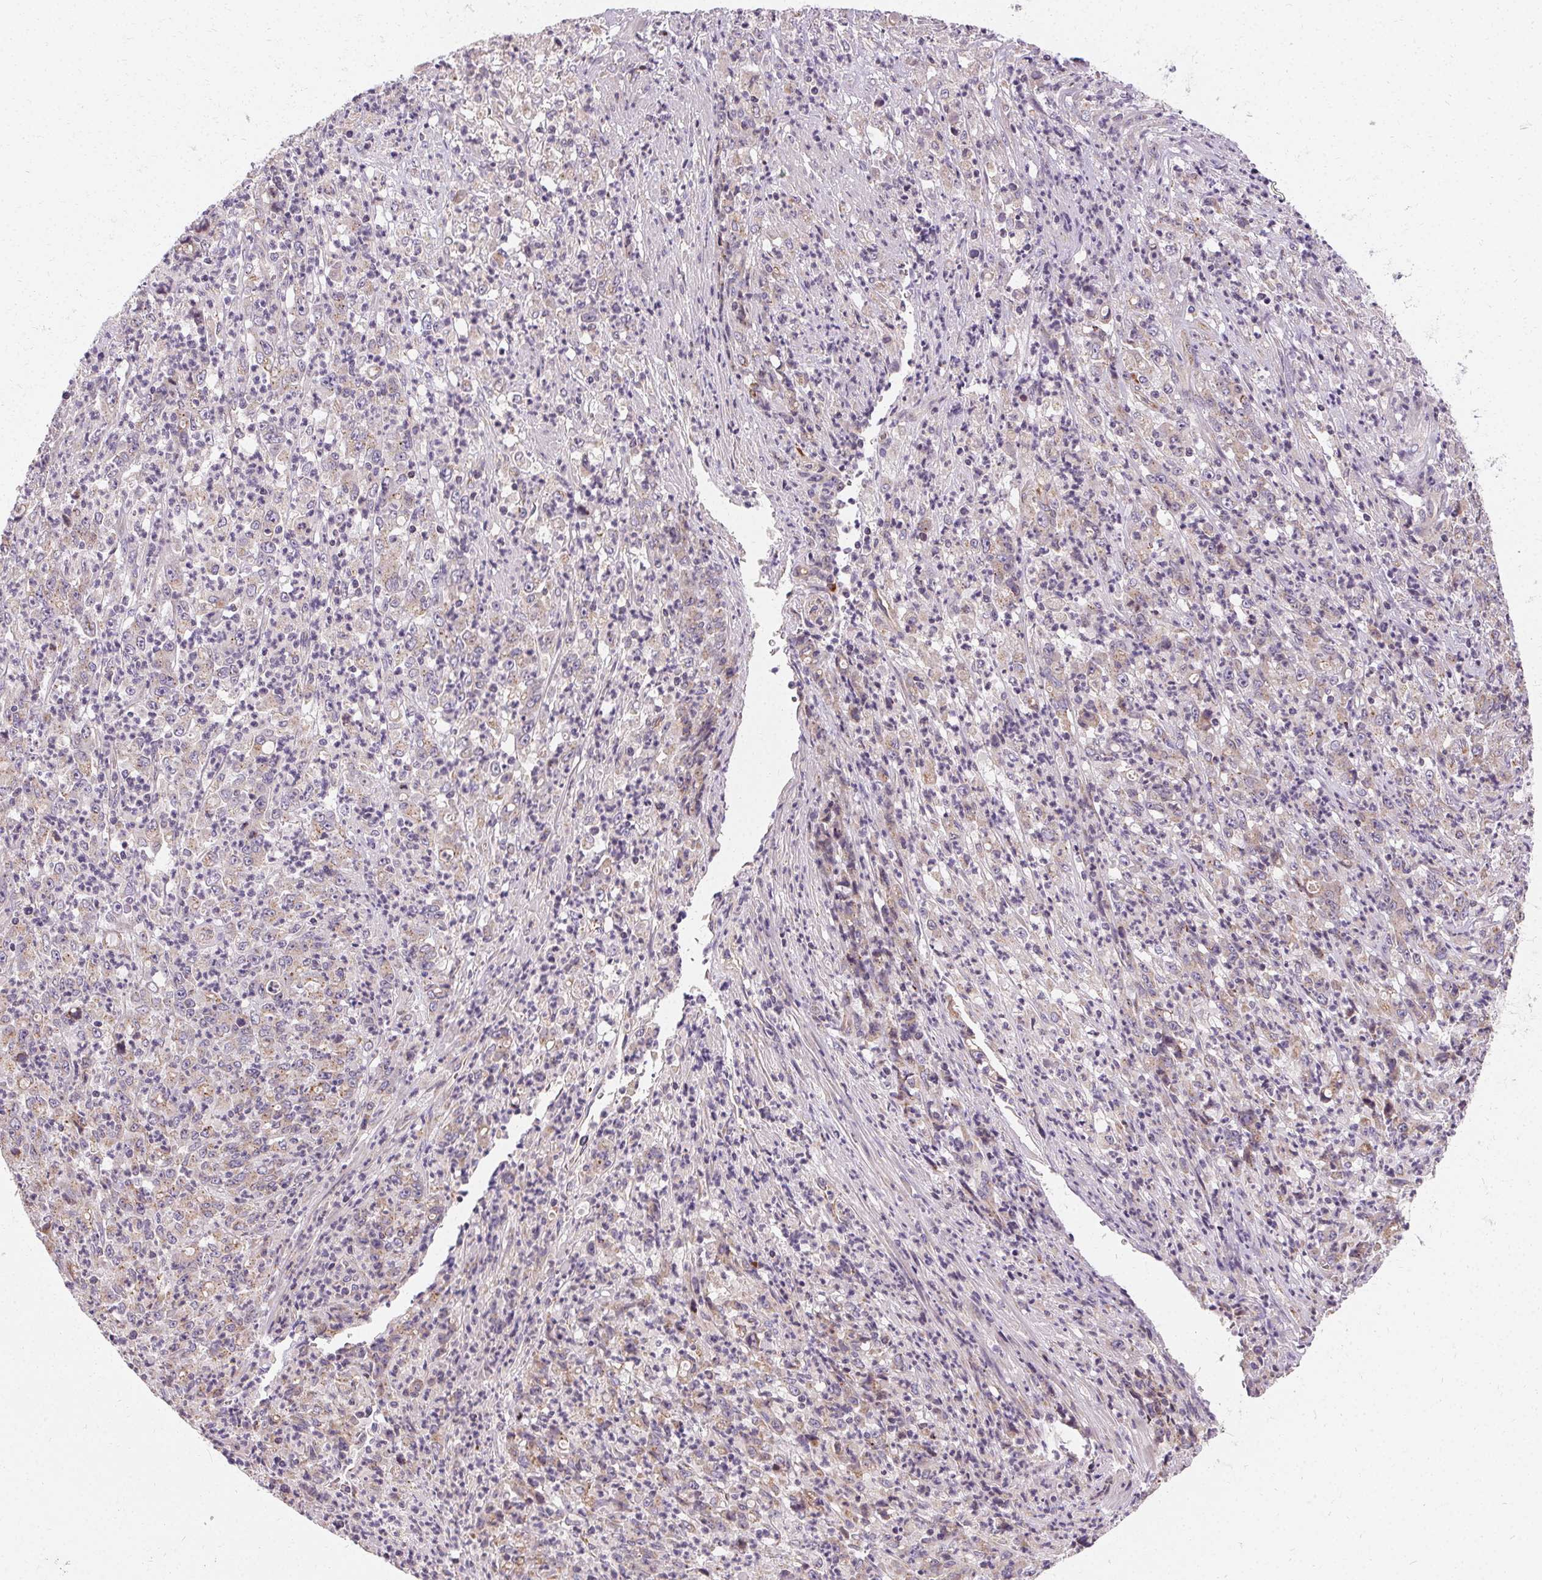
{"staining": {"intensity": "negative", "quantity": "none", "location": "none"}, "tissue": "stomach cancer", "cell_type": "Tumor cells", "image_type": "cancer", "snomed": [{"axis": "morphology", "description": "Adenocarcinoma, NOS"}, {"axis": "topography", "description": "Stomach, lower"}], "caption": "The histopathology image exhibits no significant positivity in tumor cells of stomach cancer (adenocarcinoma).", "gene": "APLP1", "patient": {"sex": "female", "age": 71}}